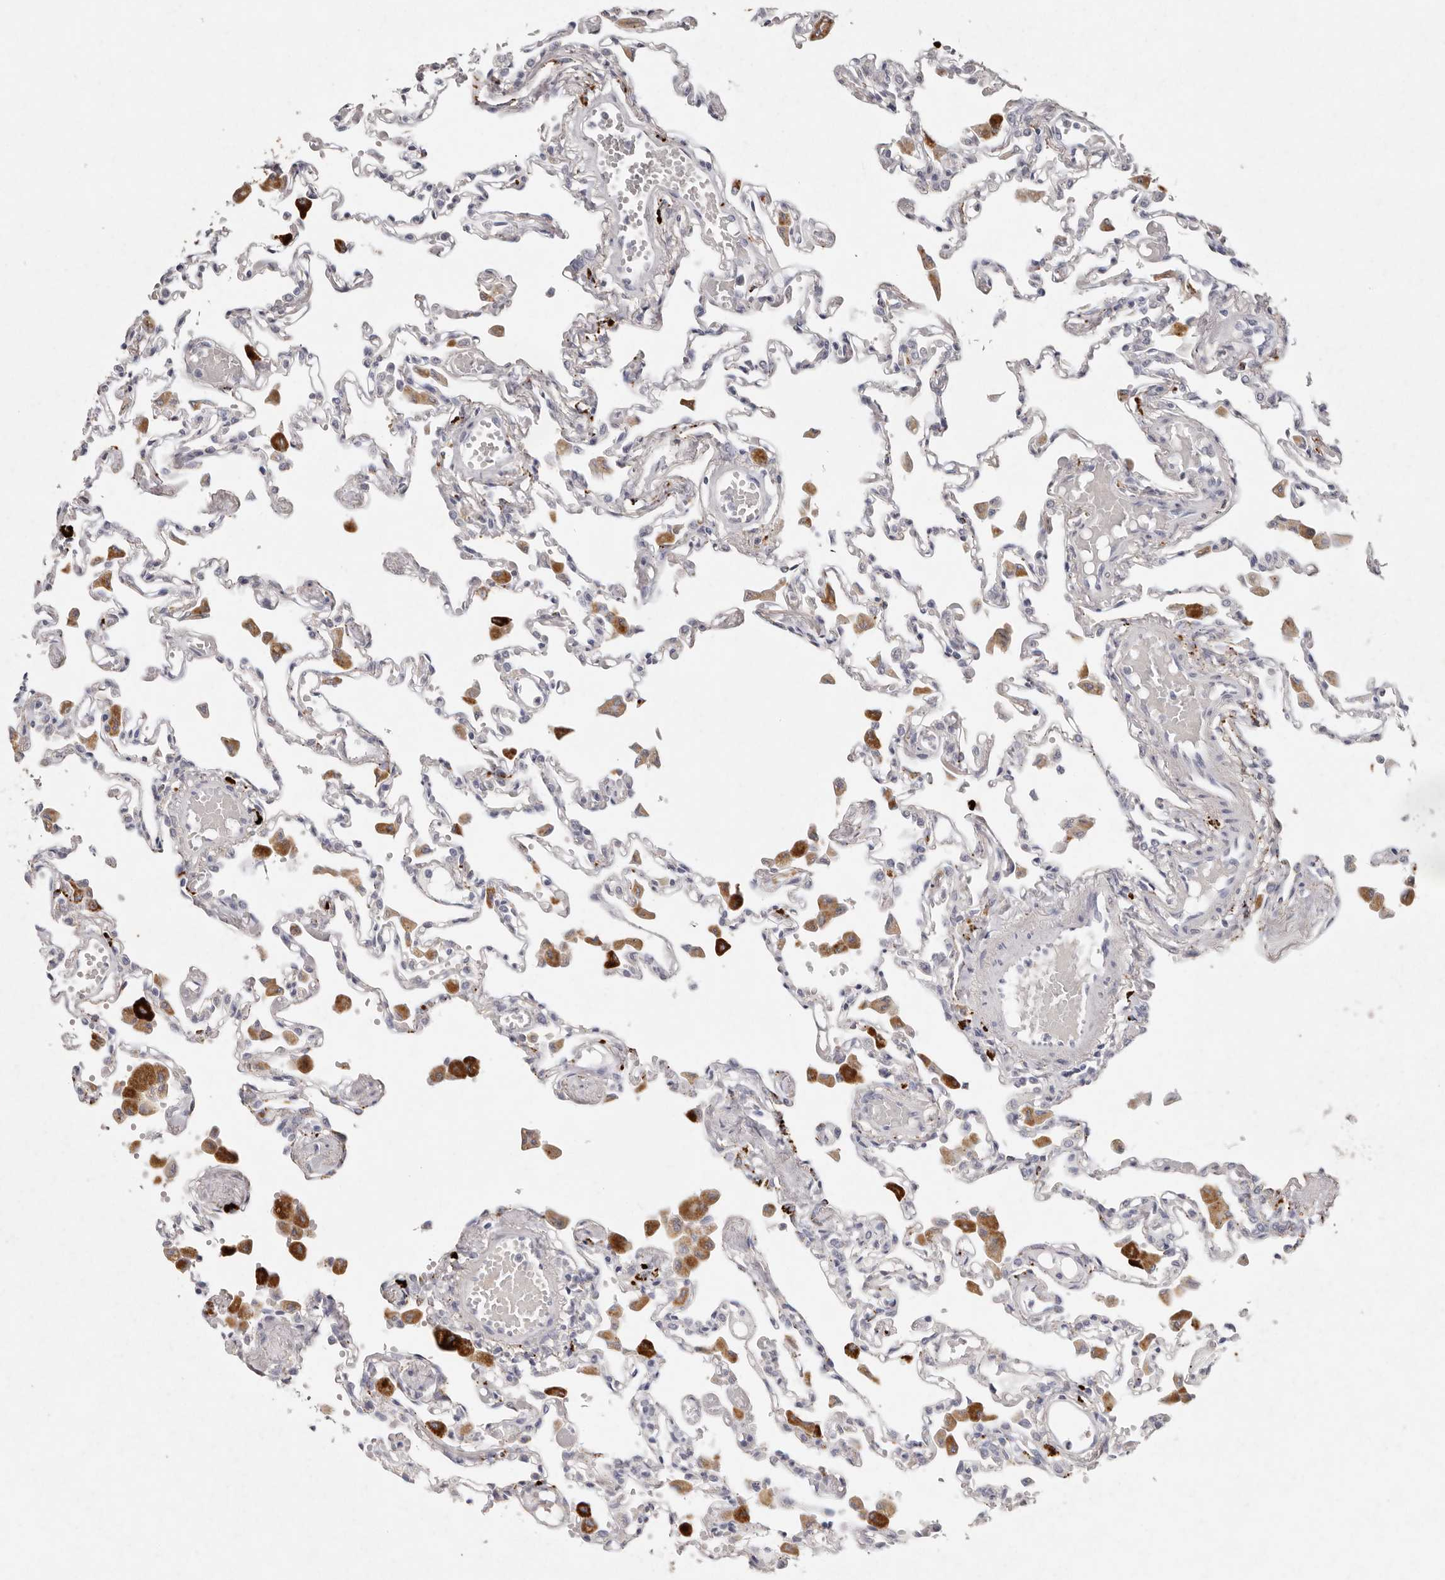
{"staining": {"intensity": "negative", "quantity": "none", "location": "none"}, "tissue": "lung", "cell_type": "Alveolar cells", "image_type": "normal", "snomed": [{"axis": "morphology", "description": "Normal tissue, NOS"}, {"axis": "topography", "description": "Bronchus"}, {"axis": "topography", "description": "Lung"}], "caption": "Alveolar cells show no significant expression in benign lung. Brightfield microscopy of immunohistochemistry (IHC) stained with DAB (3,3'-diaminobenzidine) (brown) and hematoxylin (blue), captured at high magnification.", "gene": "FAM185A", "patient": {"sex": "female", "age": 49}}